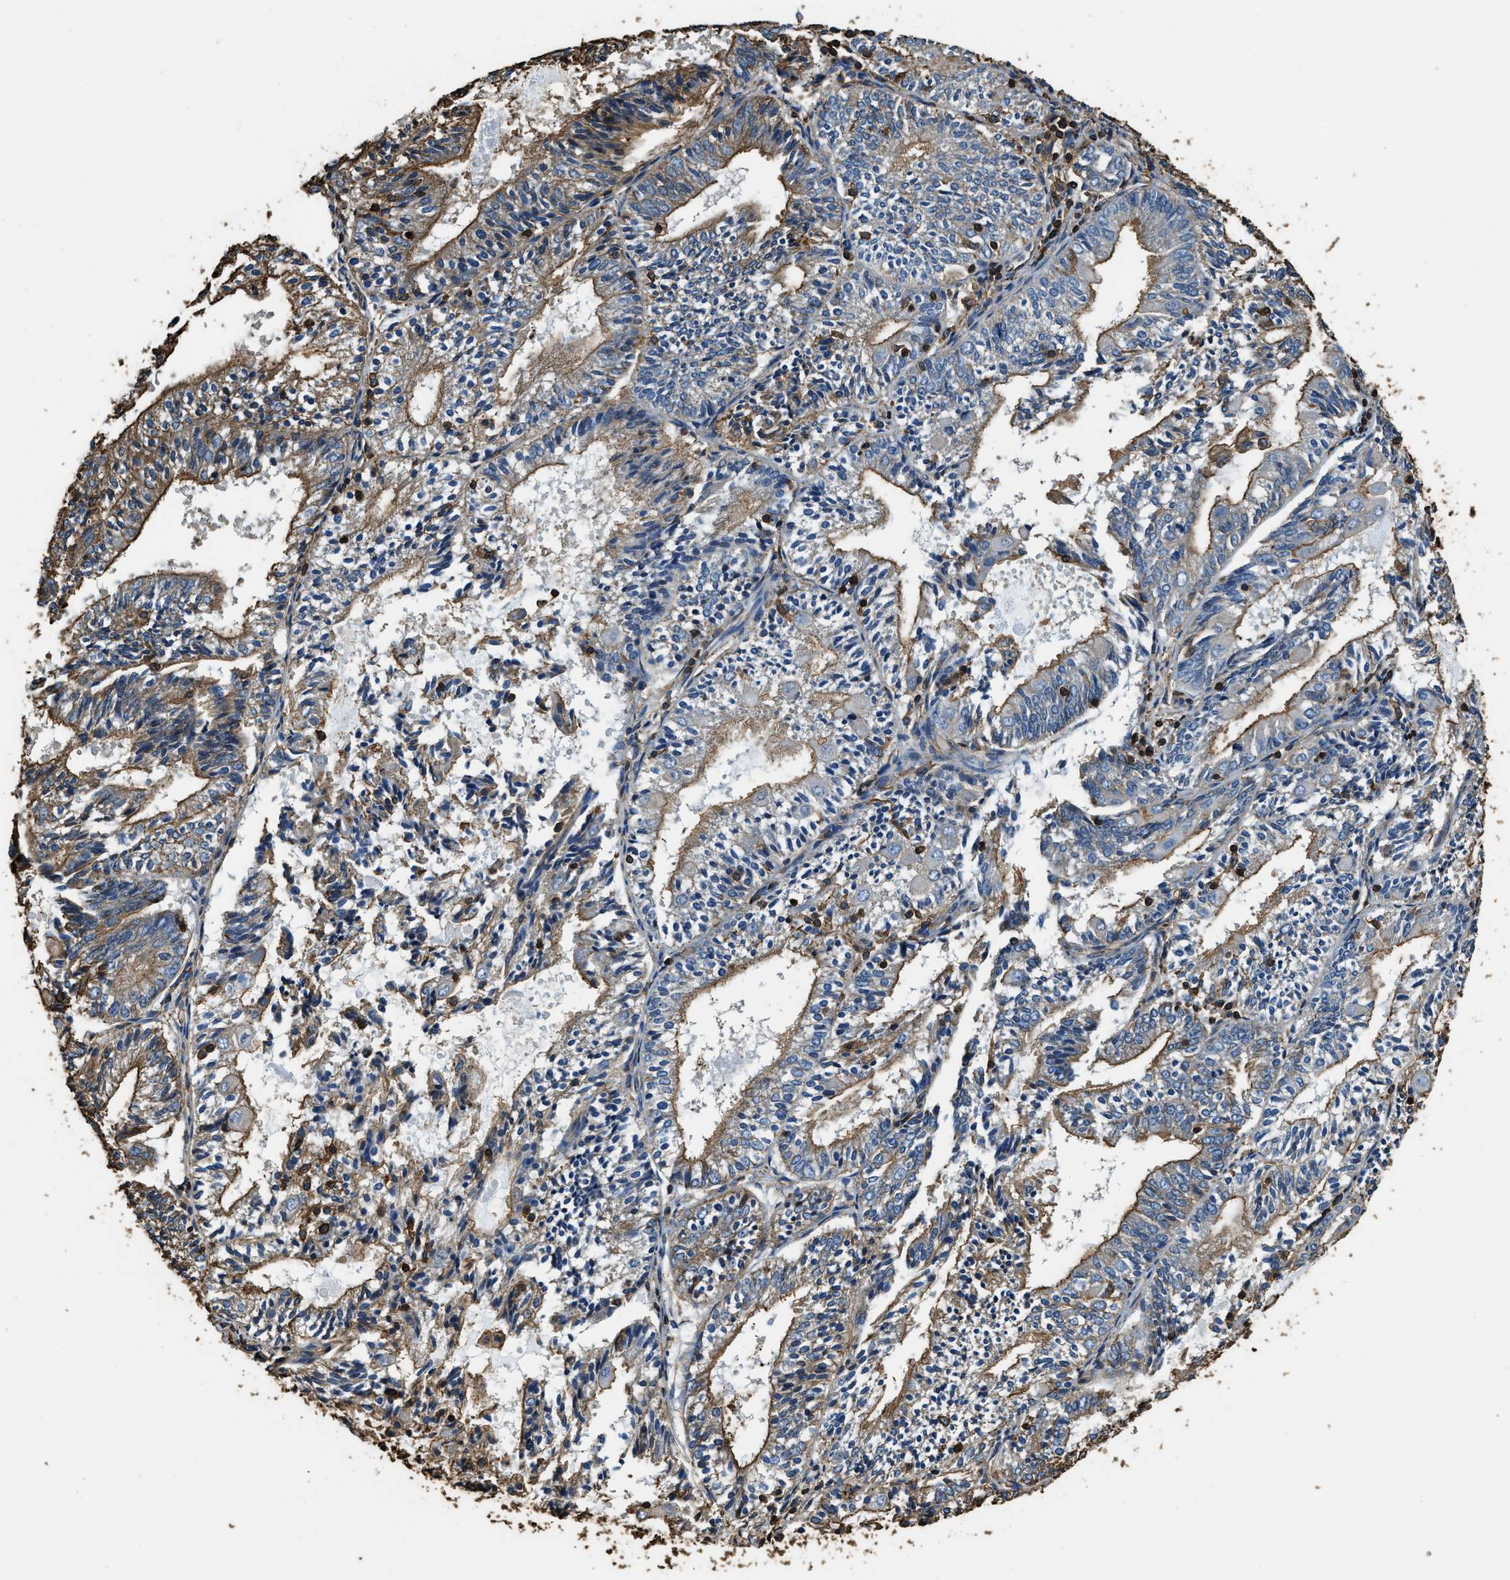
{"staining": {"intensity": "moderate", "quantity": ">75%", "location": "cytoplasmic/membranous"}, "tissue": "endometrial cancer", "cell_type": "Tumor cells", "image_type": "cancer", "snomed": [{"axis": "morphology", "description": "Adenocarcinoma, NOS"}, {"axis": "topography", "description": "Endometrium"}], "caption": "Immunohistochemical staining of adenocarcinoma (endometrial) reveals medium levels of moderate cytoplasmic/membranous protein staining in approximately >75% of tumor cells. (DAB IHC with brightfield microscopy, high magnification).", "gene": "ACCS", "patient": {"sex": "female", "age": 81}}